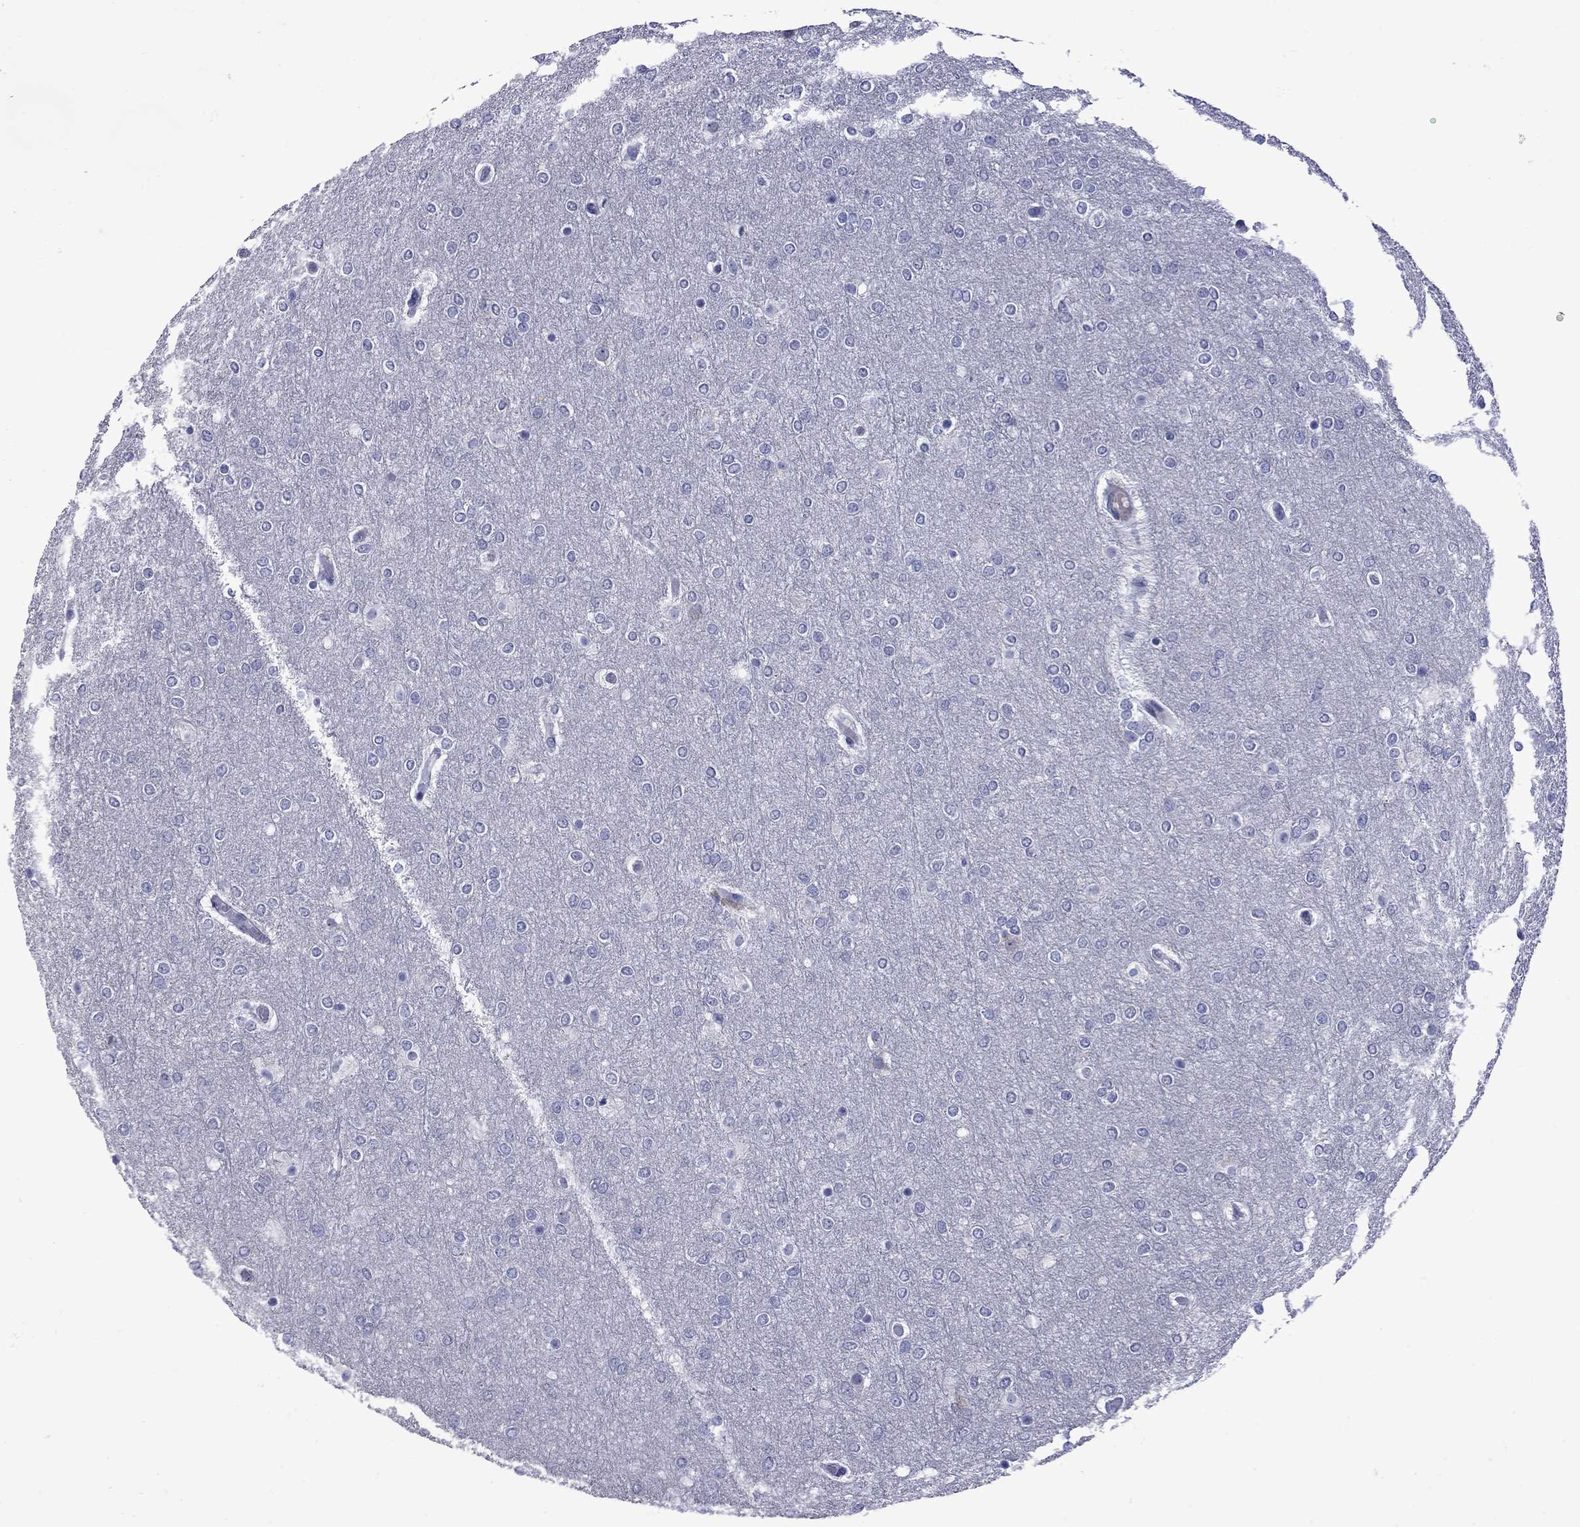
{"staining": {"intensity": "negative", "quantity": "none", "location": "none"}, "tissue": "glioma", "cell_type": "Tumor cells", "image_type": "cancer", "snomed": [{"axis": "morphology", "description": "Glioma, malignant, High grade"}, {"axis": "topography", "description": "Brain"}], "caption": "IHC of human glioma demonstrates no staining in tumor cells.", "gene": "EPPIN", "patient": {"sex": "female", "age": 61}}